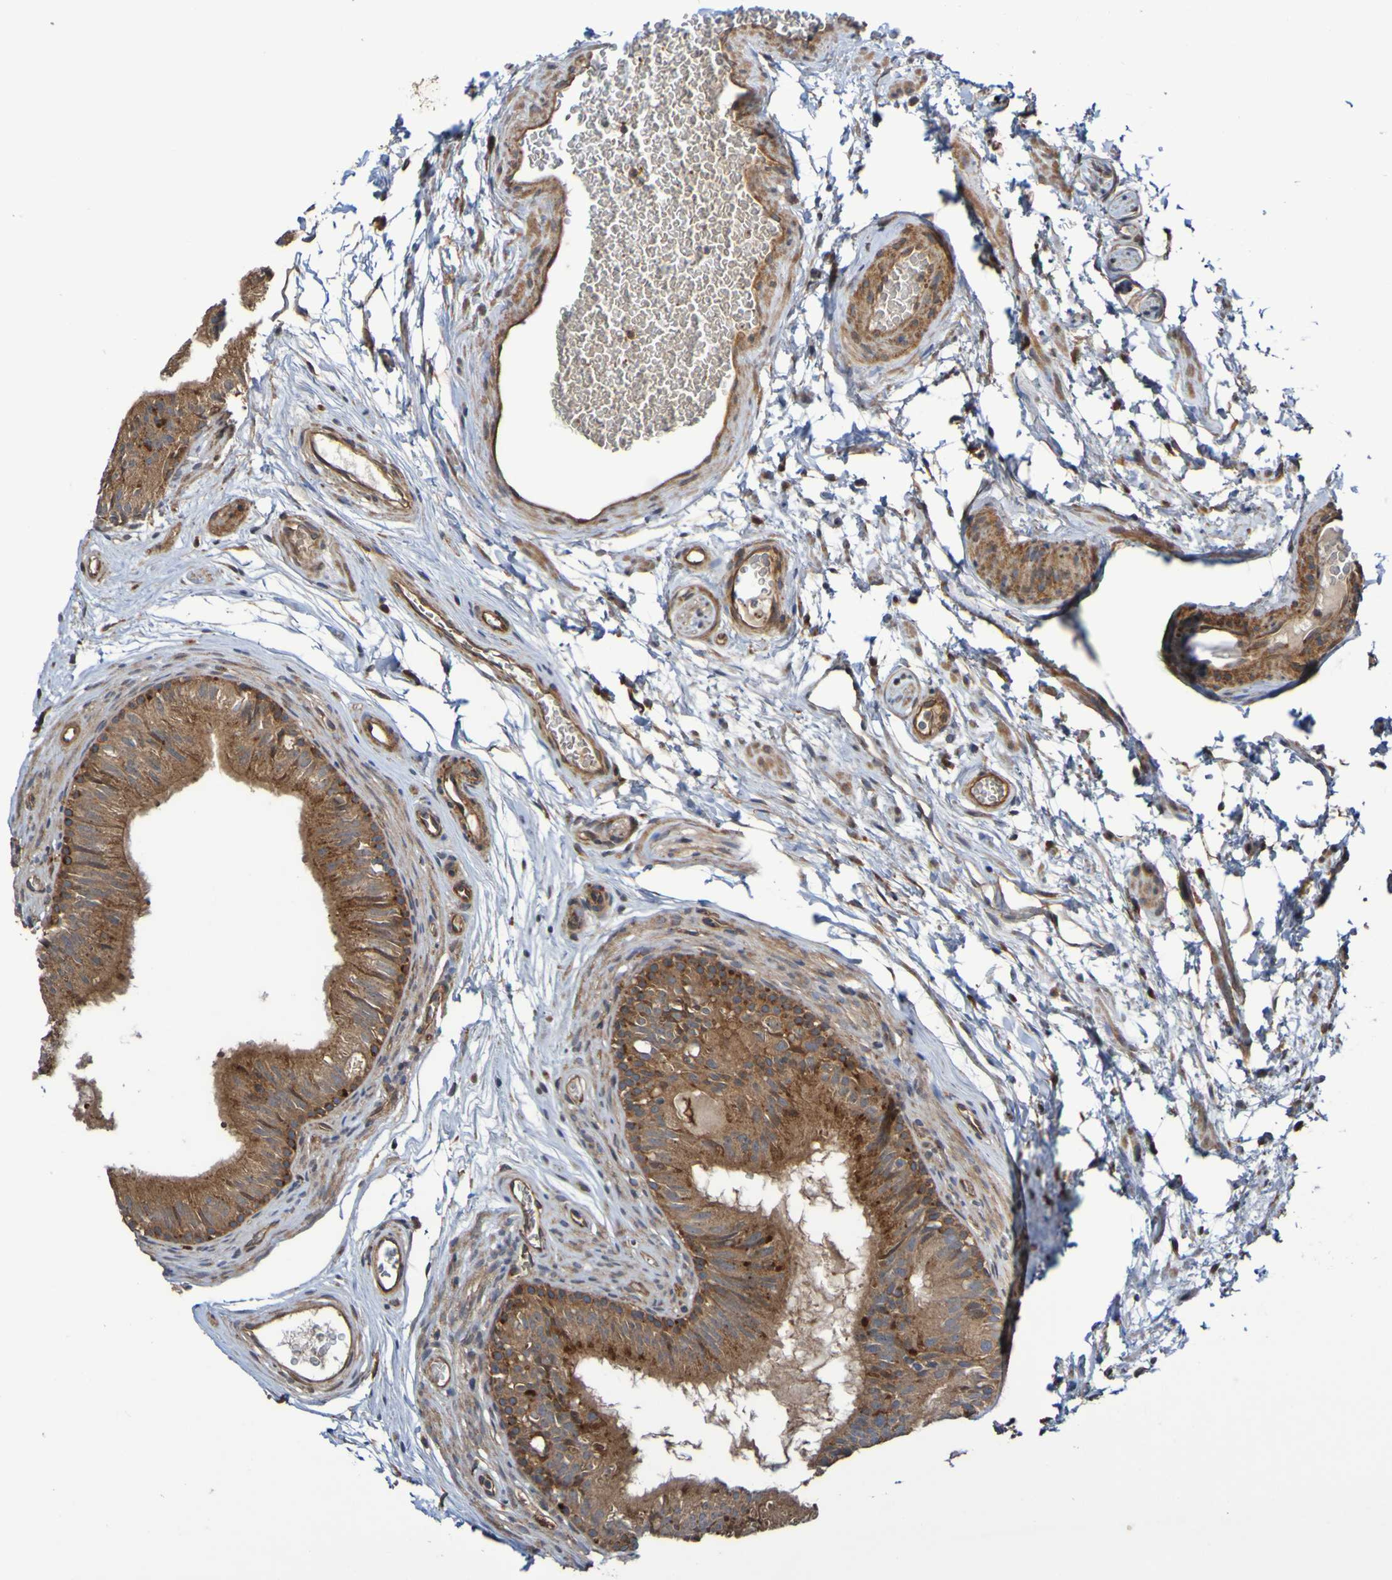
{"staining": {"intensity": "strong", "quantity": ">75%", "location": "cytoplasmic/membranous"}, "tissue": "epididymis", "cell_type": "Glandular cells", "image_type": "normal", "snomed": [{"axis": "morphology", "description": "Normal tissue, NOS"}, {"axis": "topography", "description": "Epididymis"}], "caption": "Immunohistochemistry (IHC) (DAB (3,3'-diaminobenzidine)) staining of benign human epididymis demonstrates strong cytoplasmic/membranous protein staining in about >75% of glandular cells. The staining was performed using DAB (3,3'-diaminobenzidine), with brown indicating positive protein expression. Nuclei are stained blue with hematoxylin.", "gene": "UCN", "patient": {"sex": "male", "age": 36}}